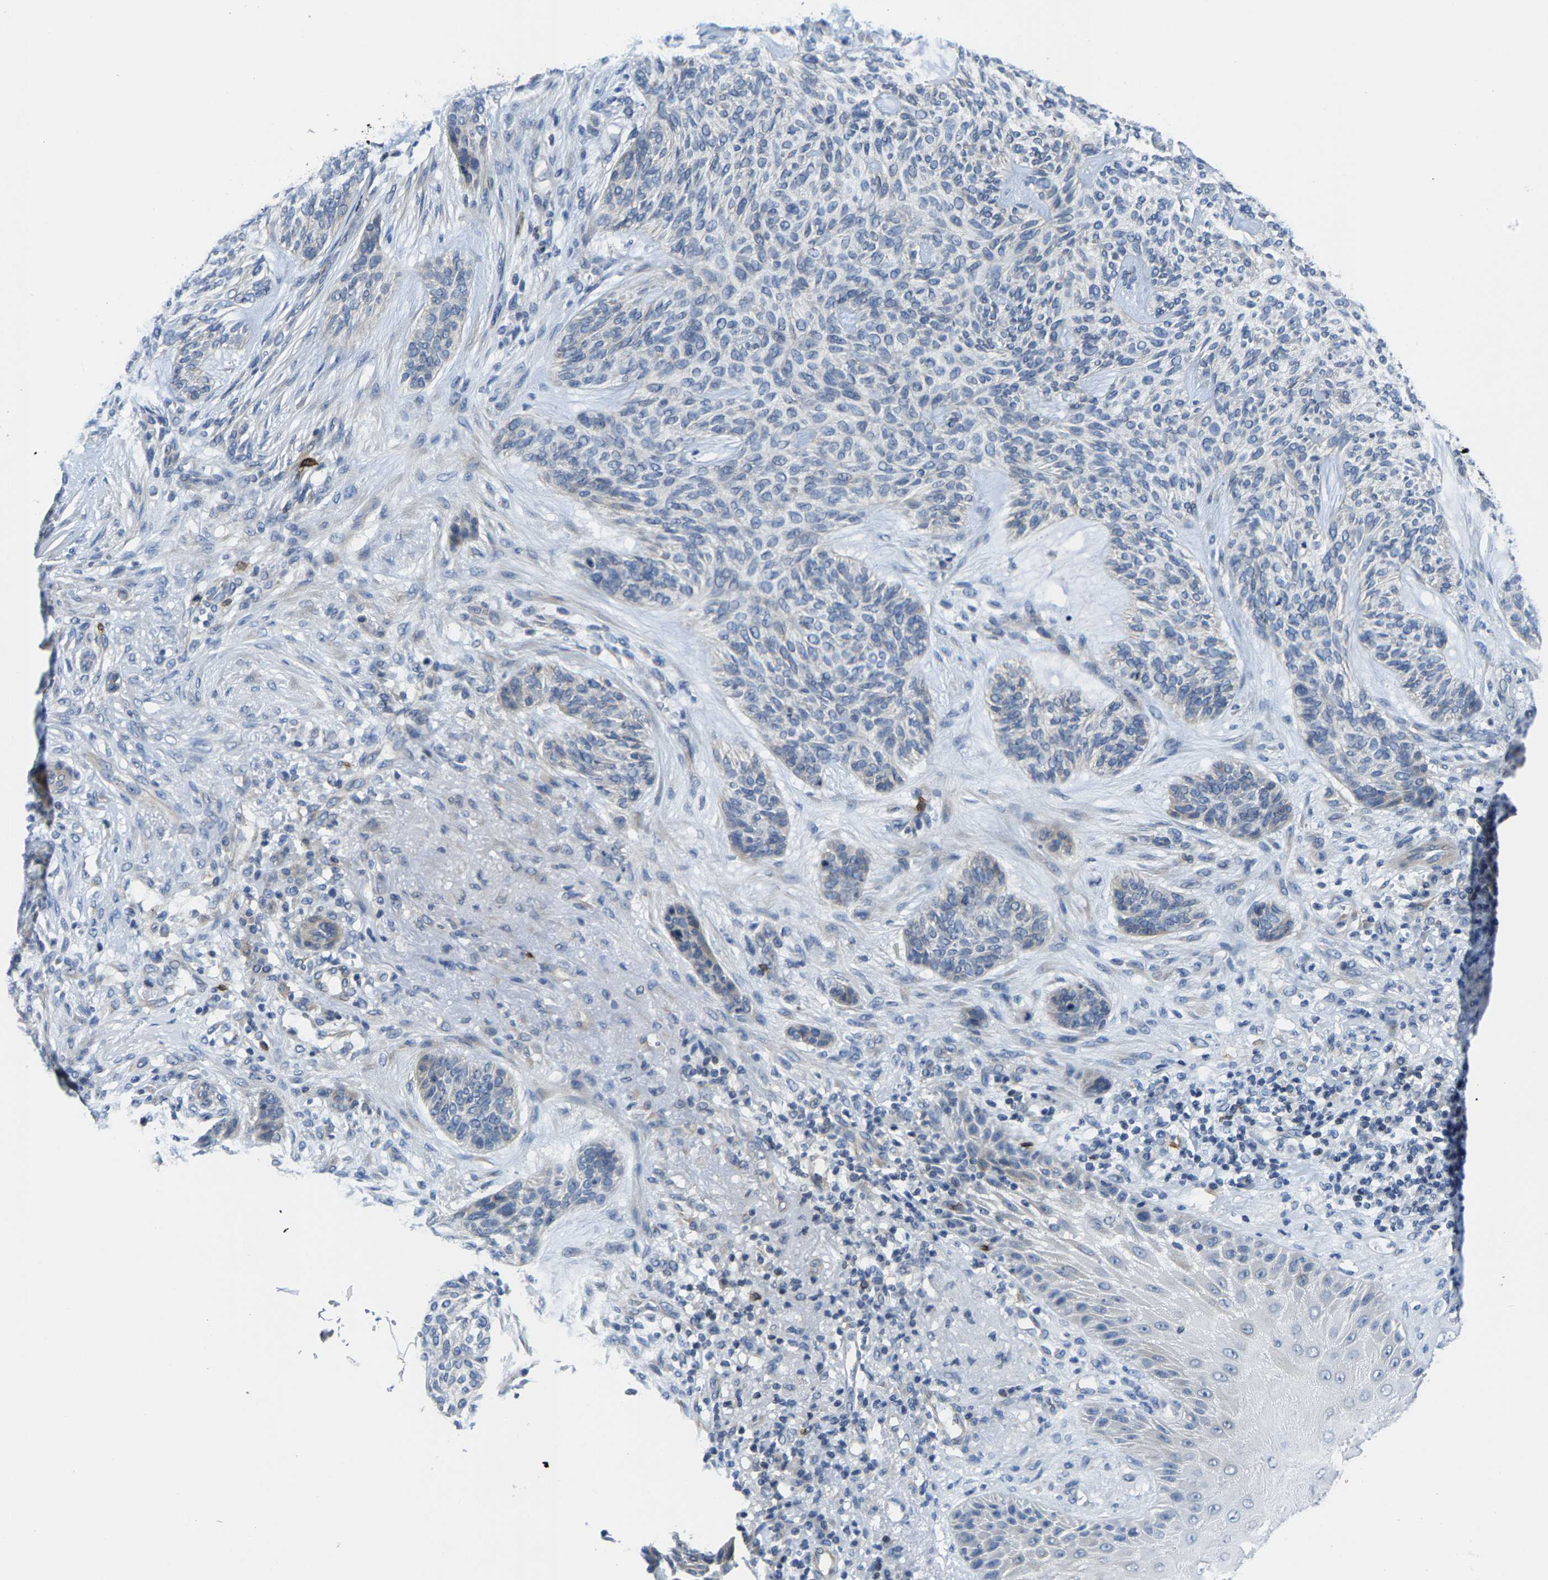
{"staining": {"intensity": "negative", "quantity": "none", "location": "none"}, "tissue": "skin cancer", "cell_type": "Tumor cells", "image_type": "cancer", "snomed": [{"axis": "morphology", "description": "Basal cell carcinoma"}, {"axis": "topography", "description": "Skin"}], "caption": "Tumor cells are negative for brown protein staining in skin cancer (basal cell carcinoma).", "gene": "AGBL3", "patient": {"sex": "male", "age": 55}}